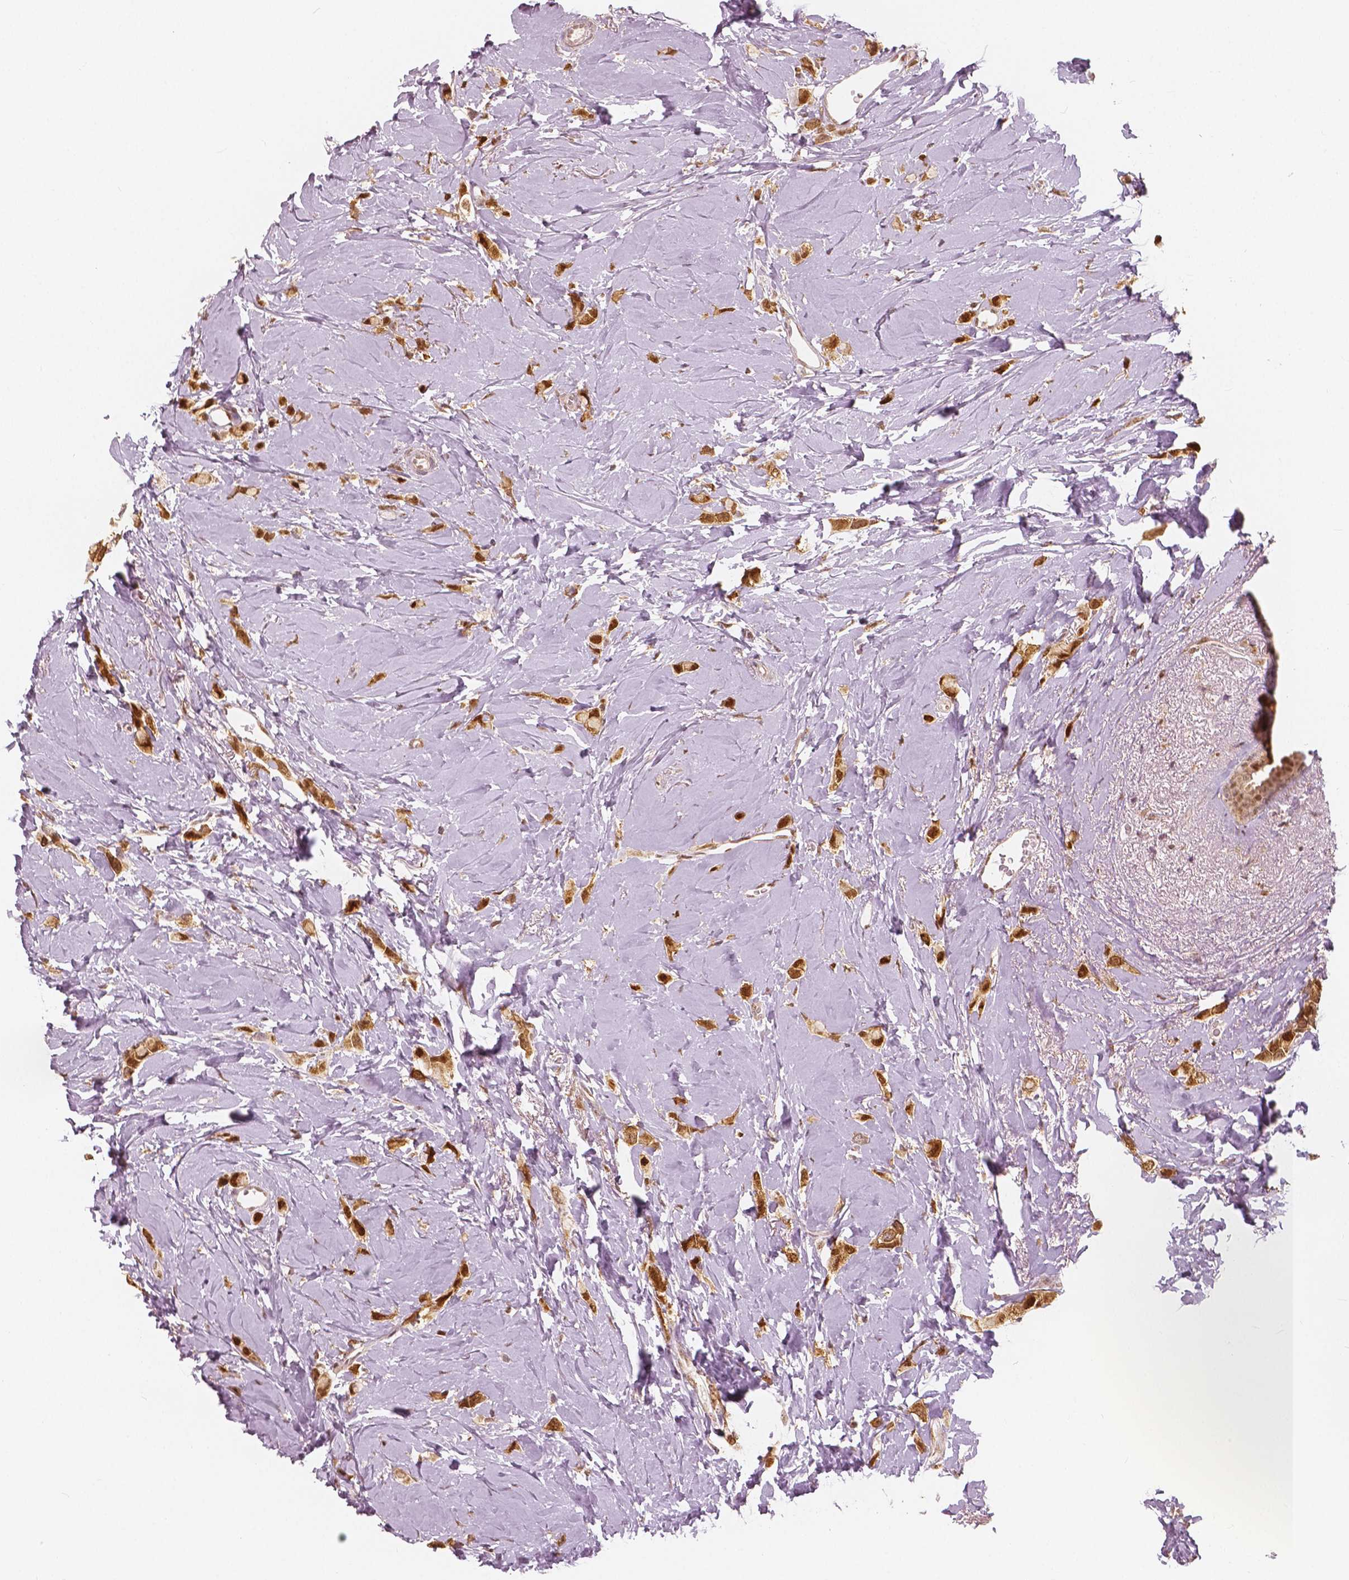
{"staining": {"intensity": "strong", "quantity": ">75%", "location": "nuclear"}, "tissue": "breast cancer", "cell_type": "Tumor cells", "image_type": "cancer", "snomed": [{"axis": "morphology", "description": "Lobular carcinoma"}, {"axis": "topography", "description": "Breast"}], "caption": "A photomicrograph of breast cancer (lobular carcinoma) stained for a protein reveals strong nuclear brown staining in tumor cells.", "gene": "SQSTM1", "patient": {"sex": "female", "age": 66}}